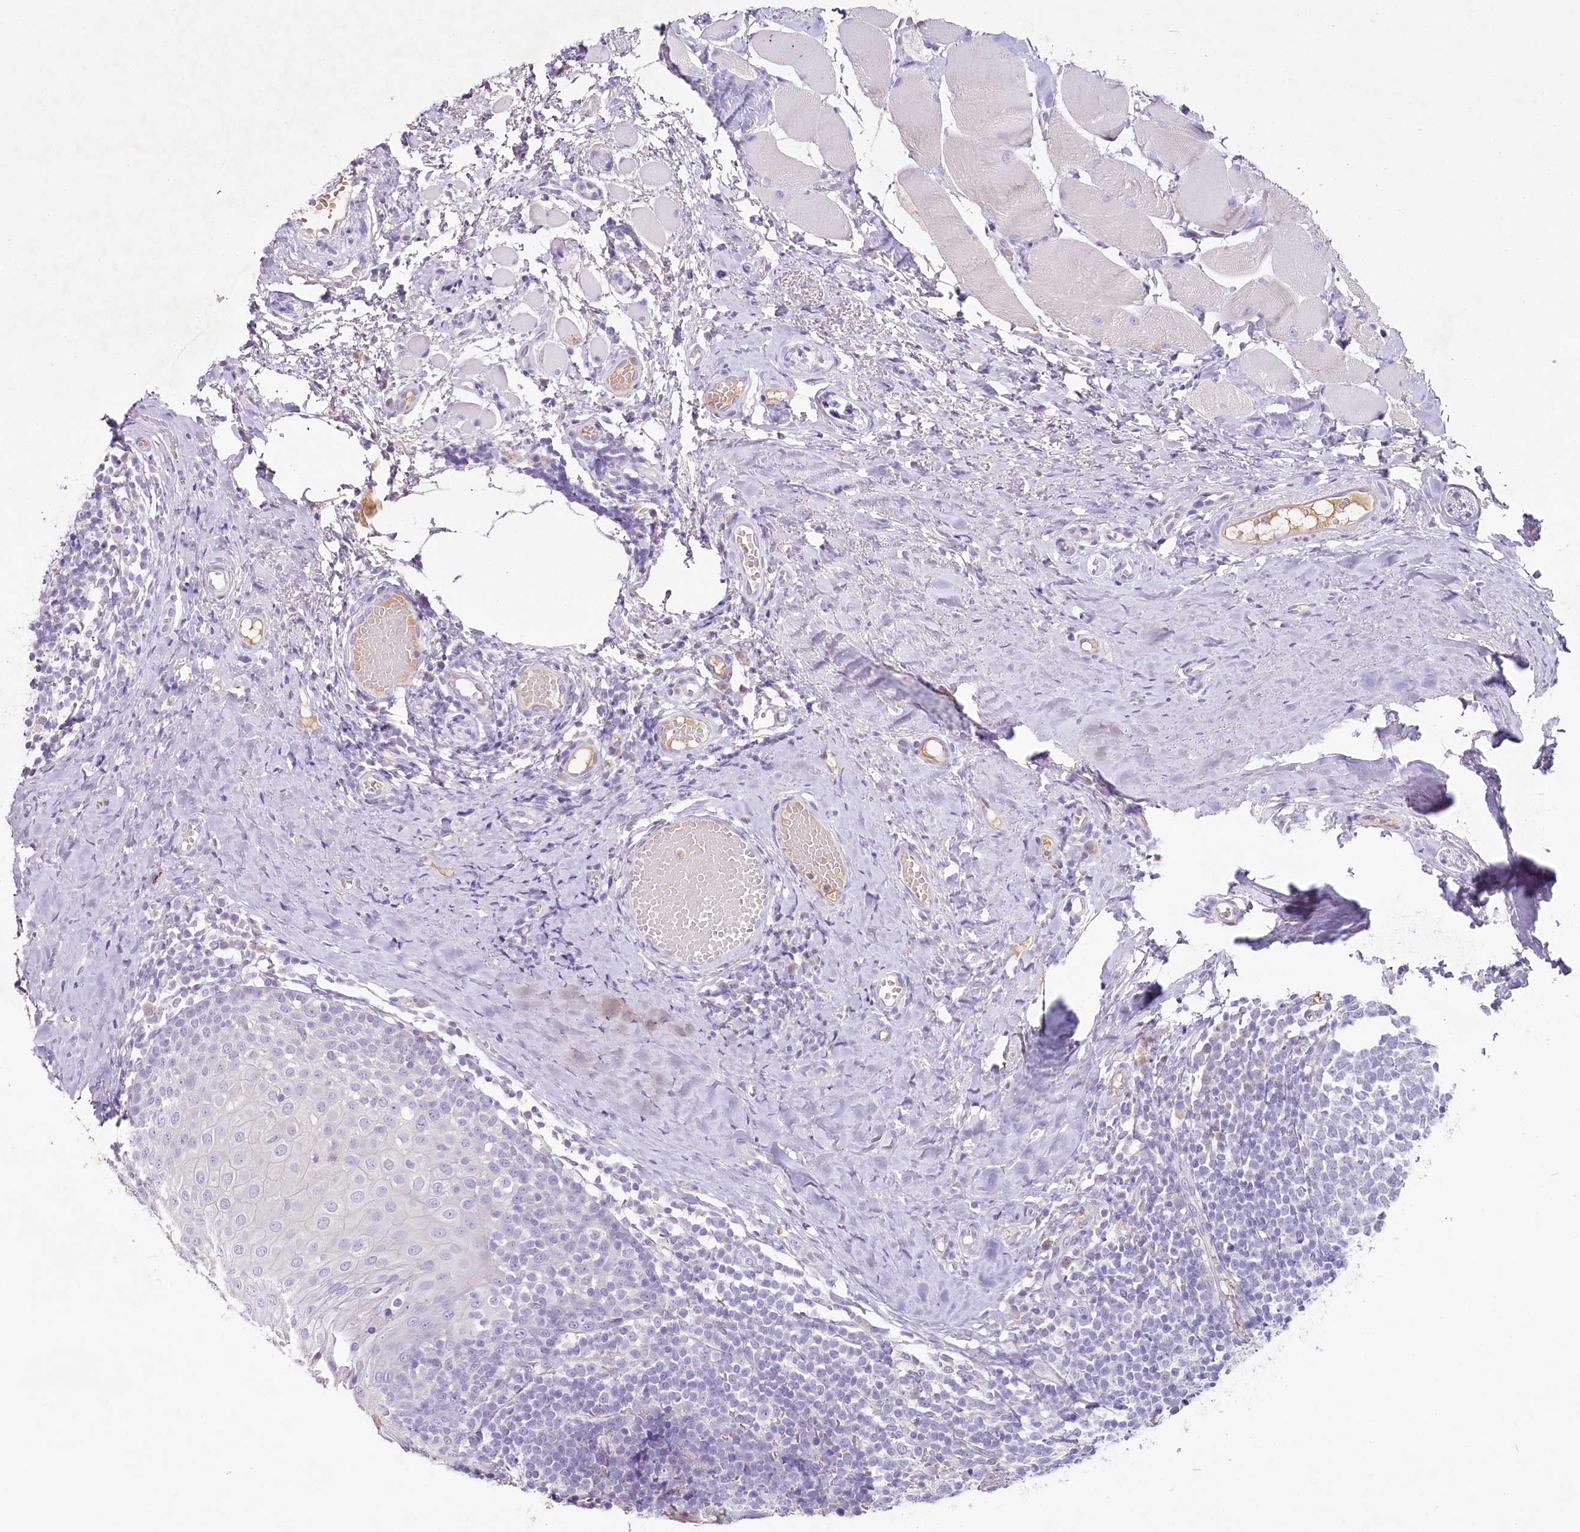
{"staining": {"intensity": "weak", "quantity": "<25%", "location": "cytoplasmic/membranous"}, "tissue": "tonsil", "cell_type": "Germinal center cells", "image_type": "normal", "snomed": [{"axis": "morphology", "description": "Normal tissue, NOS"}, {"axis": "topography", "description": "Tonsil"}], "caption": "Immunohistochemistry of benign human tonsil exhibits no positivity in germinal center cells. (DAB immunohistochemistry (IHC) with hematoxylin counter stain).", "gene": "HPD", "patient": {"sex": "female", "age": 19}}